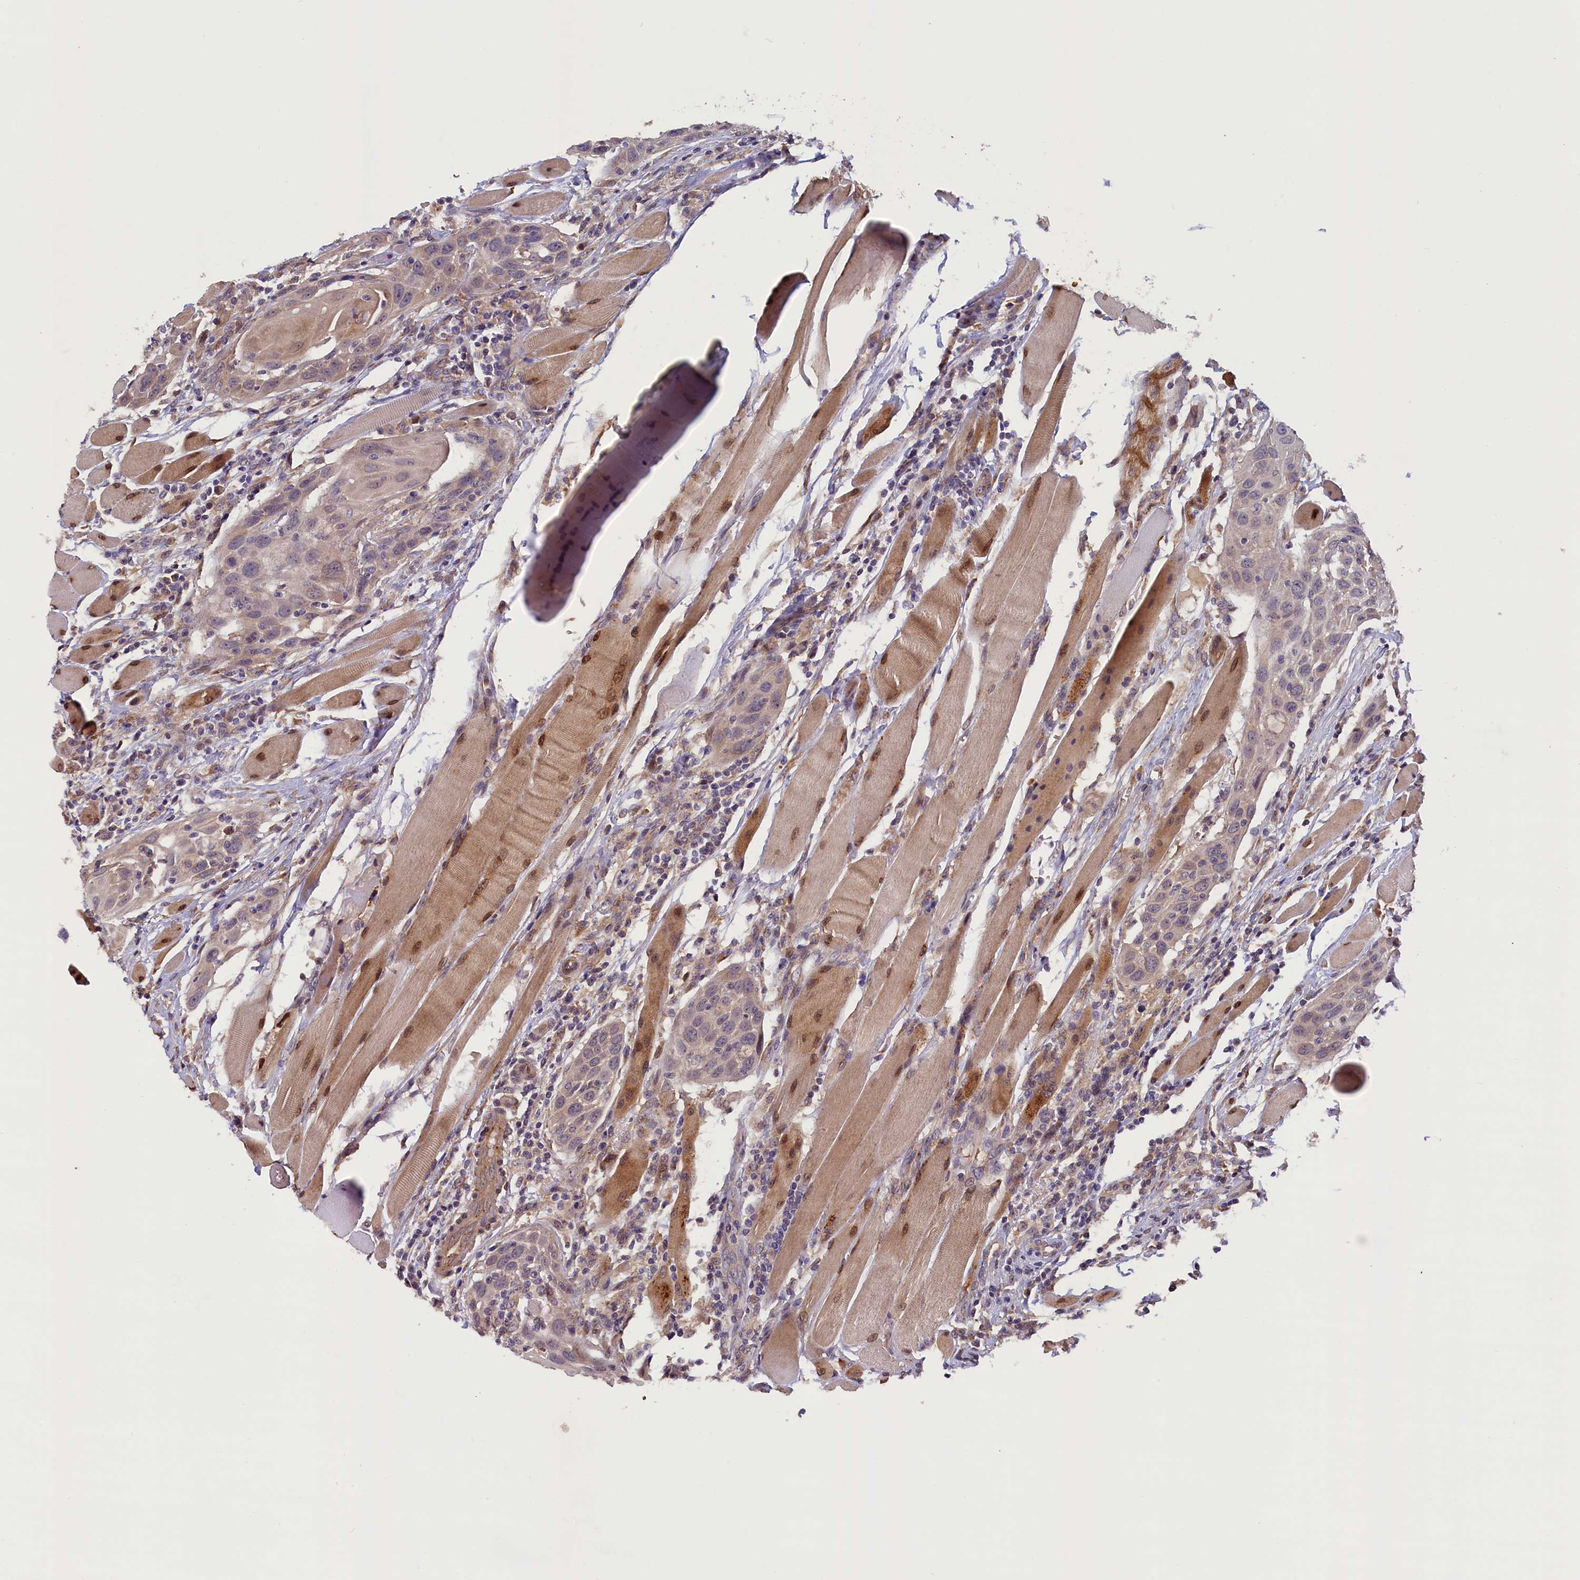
{"staining": {"intensity": "weak", "quantity": "25%-75%", "location": "cytoplasmic/membranous,nuclear"}, "tissue": "head and neck cancer", "cell_type": "Tumor cells", "image_type": "cancer", "snomed": [{"axis": "morphology", "description": "Squamous cell carcinoma, NOS"}, {"axis": "topography", "description": "Oral tissue"}, {"axis": "topography", "description": "Head-Neck"}], "caption": "Protein staining reveals weak cytoplasmic/membranous and nuclear staining in about 25%-75% of tumor cells in squamous cell carcinoma (head and neck). The staining is performed using DAB brown chromogen to label protein expression. The nuclei are counter-stained blue using hematoxylin.", "gene": "CCDC9B", "patient": {"sex": "female", "age": 50}}